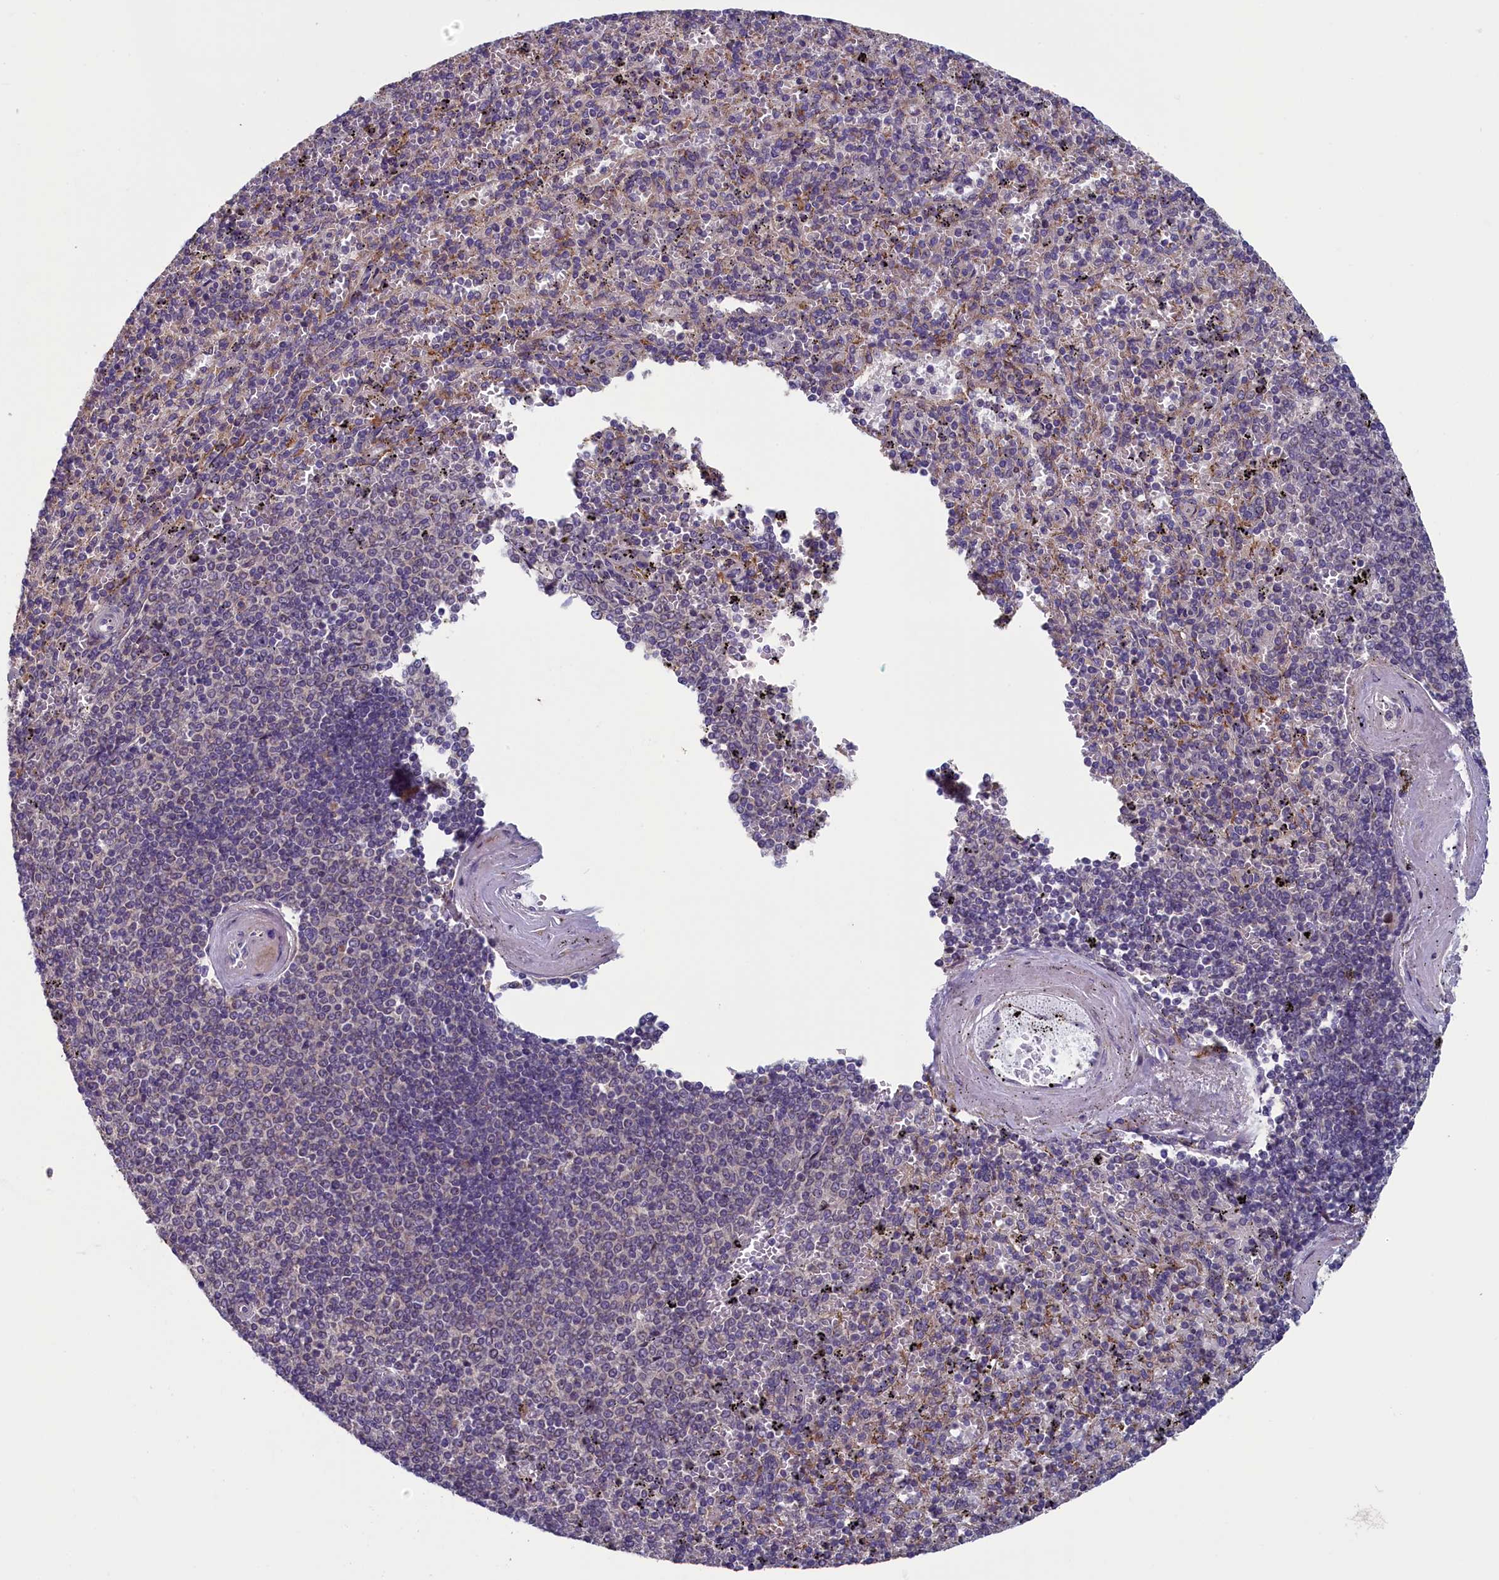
{"staining": {"intensity": "negative", "quantity": "none", "location": "none"}, "tissue": "spleen", "cell_type": "Cells in red pulp", "image_type": "normal", "snomed": [{"axis": "morphology", "description": "Normal tissue, NOS"}, {"axis": "topography", "description": "Spleen"}], "caption": "DAB (3,3'-diaminobenzidine) immunohistochemical staining of normal spleen displays no significant staining in cells in red pulp.", "gene": "ANKRD39", "patient": {"sex": "male", "age": 82}}